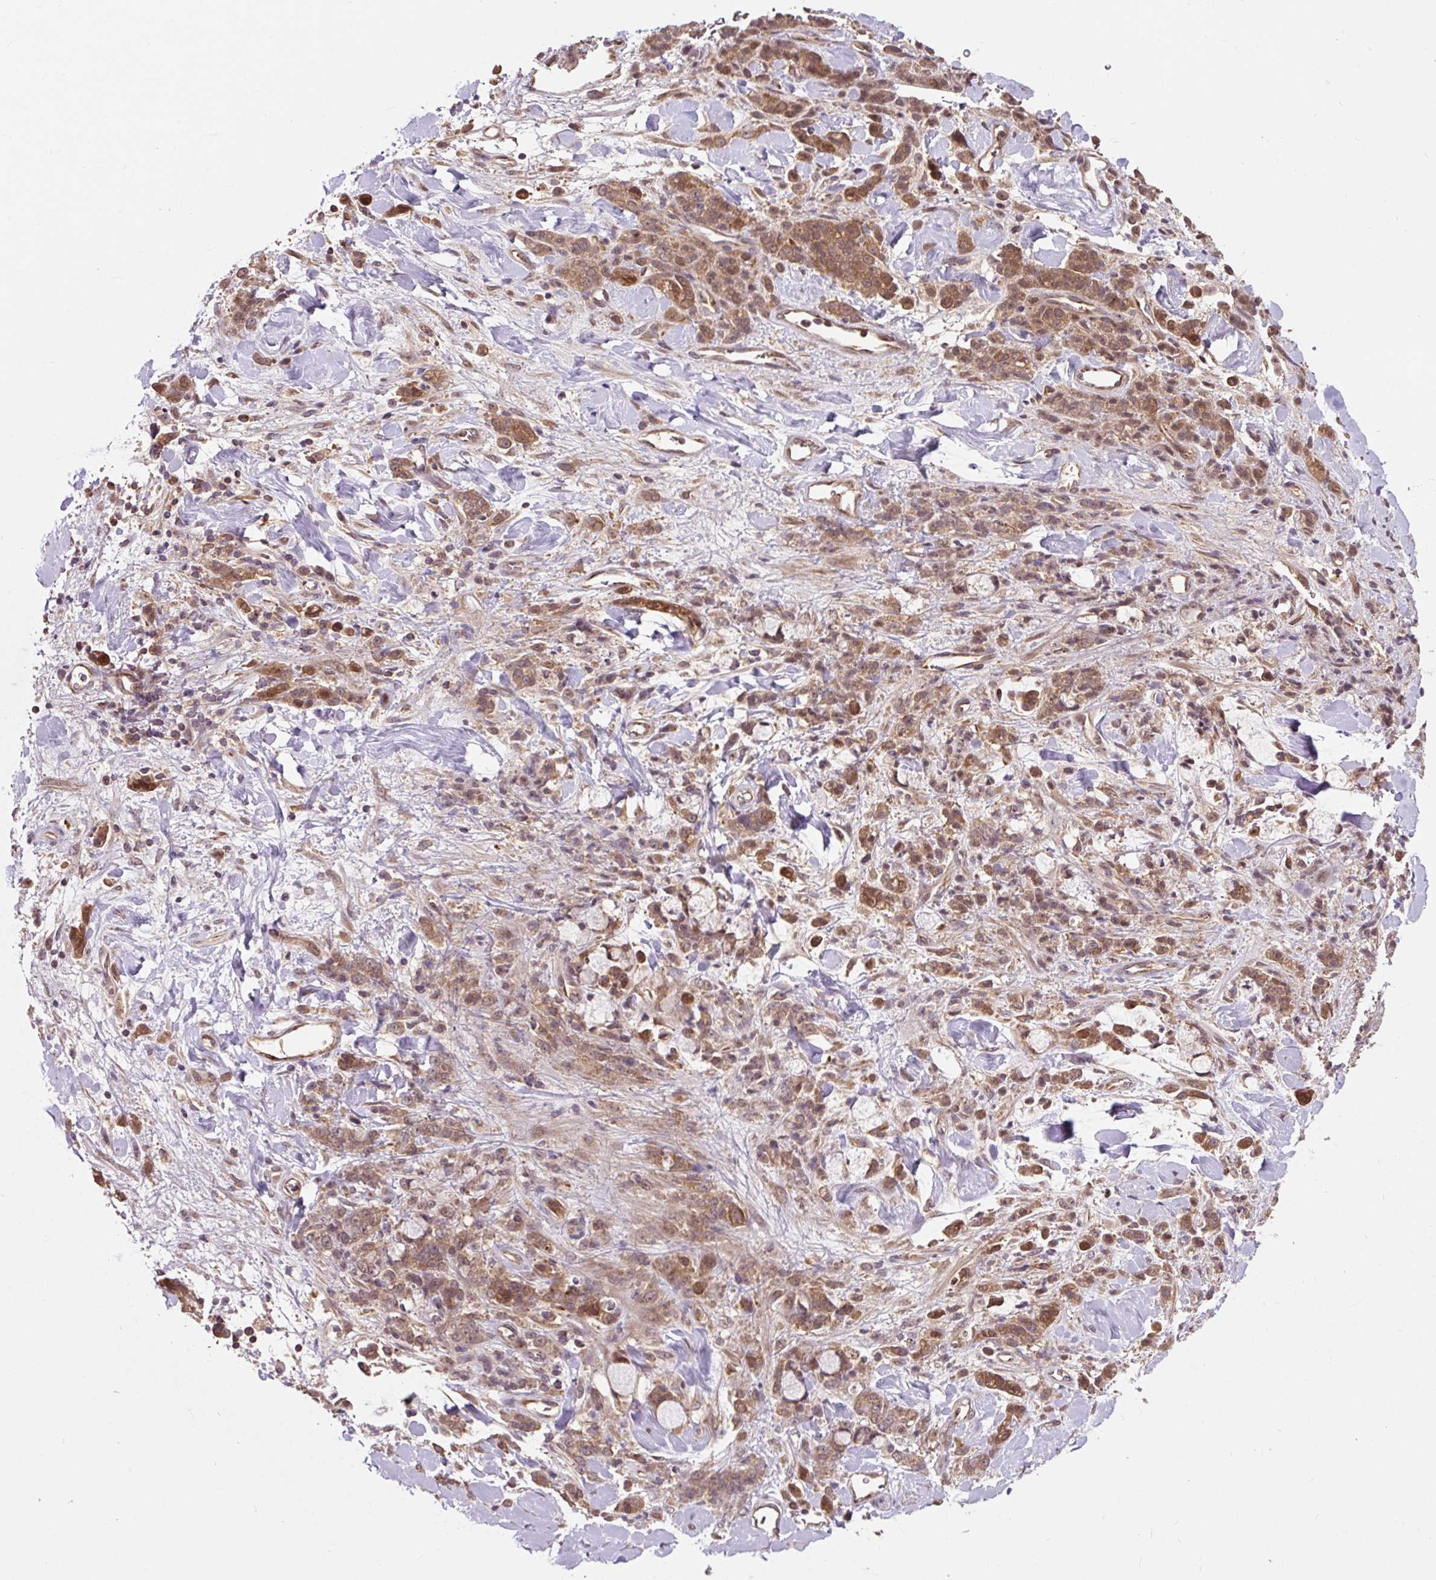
{"staining": {"intensity": "strong", "quantity": ">75%", "location": "cytoplasmic/membranous"}, "tissue": "stomach cancer", "cell_type": "Tumor cells", "image_type": "cancer", "snomed": [{"axis": "morphology", "description": "Normal tissue, NOS"}, {"axis": "morphology", "description": "Adenocarcinoma, NOS"}, {"axis": "topography", "description": "Stomach"}], "caption": "Protein analysis of adenocarcinoma (stomach) tissue shows strong cytoplasmic/membranous staining in about >75% of tumor cells.", "gene": "MMS19", "patient": {"sex": "male", "age": 82}}